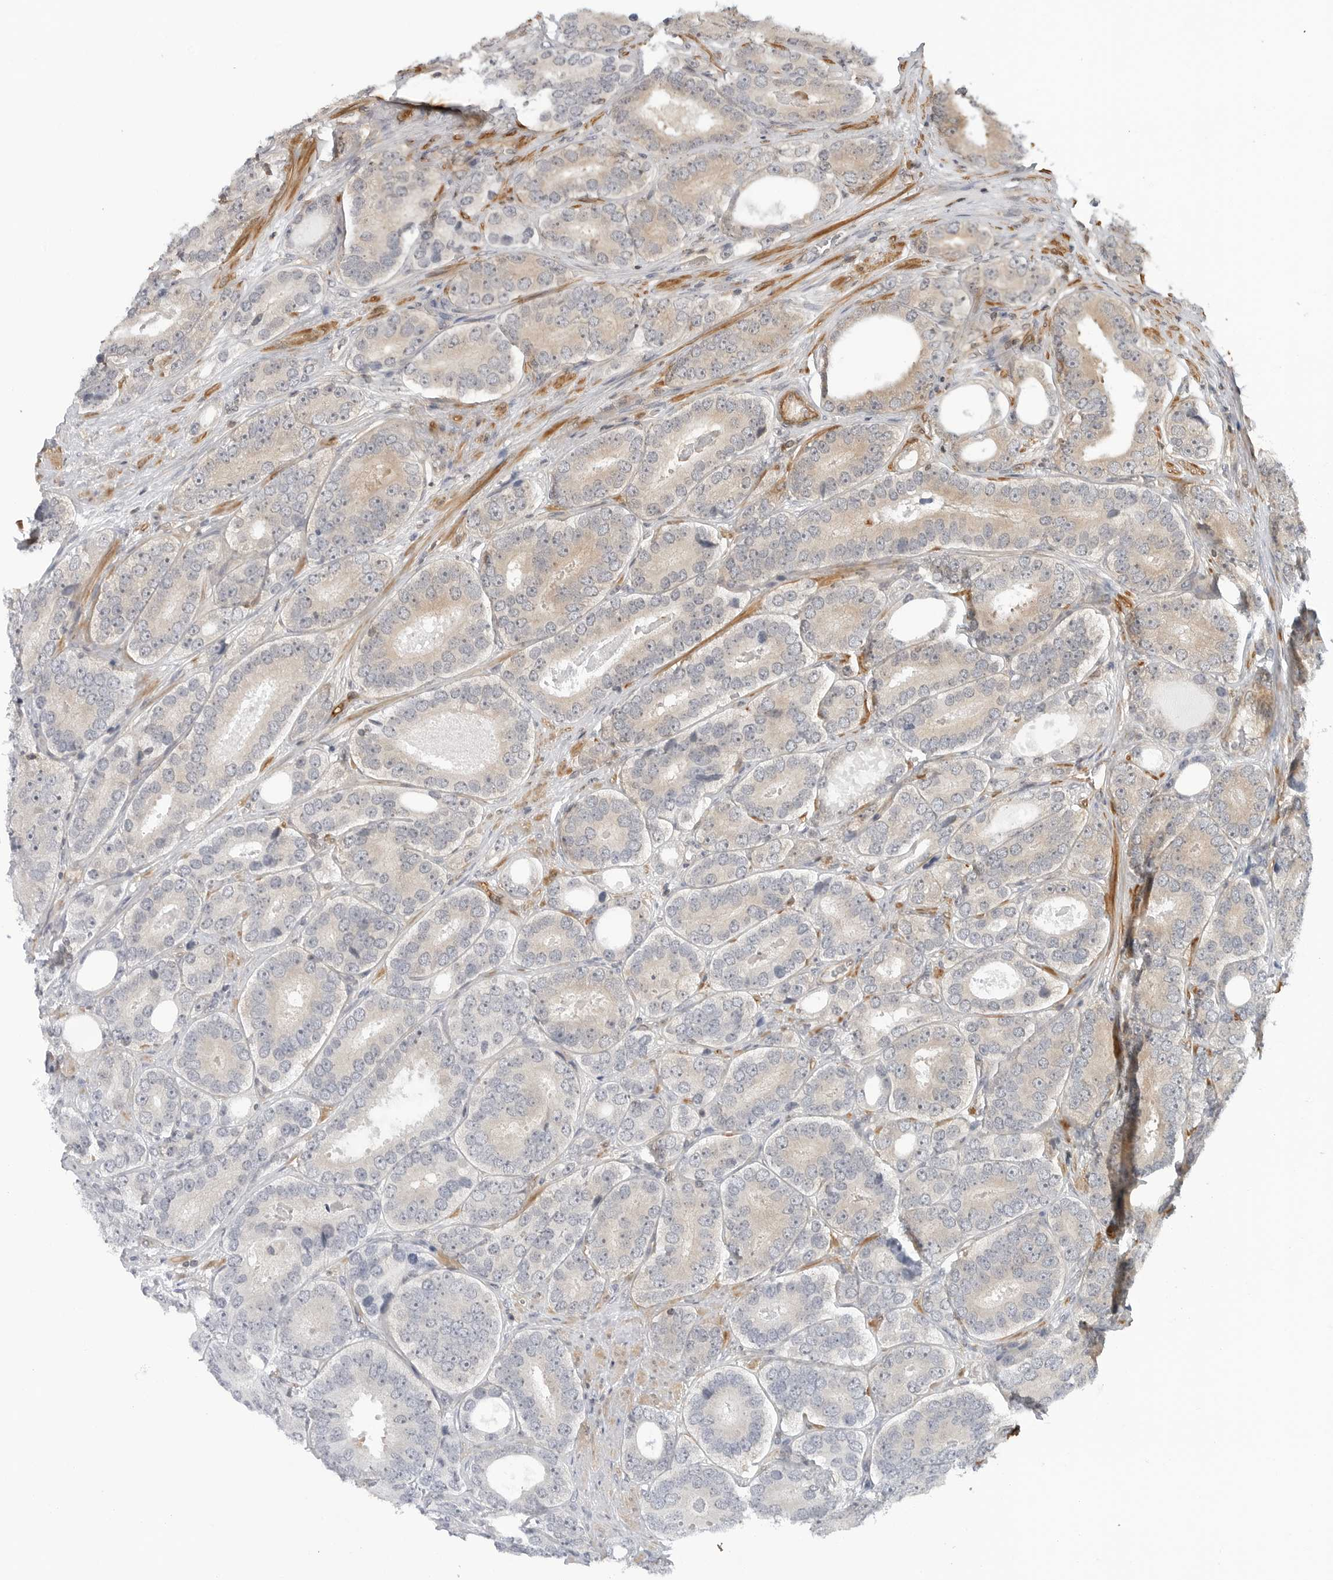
{"staining": {"intensity": "weak", "quantity": "25%-75%", "location": "cytoplasmic/membranous"}, "tissue": "prostate cancer", "cell_type": "Tumor cells", "image_type": "cancer", "snomed": [{"axis": "morphology", "description": "Adenocarcinoma, High grade"}, {"axis": "topography", "description": "Prostate"}], "caption": "DAB immunohistochemical staining of high-grade adenocarcinoma (prostate) demonstrates weak cytoplasmic/membranous protein staining in approximately 25%-75% of tumor cells.", "gene": "STXBP3", "patient": {"sex": "male", "age": 56}}